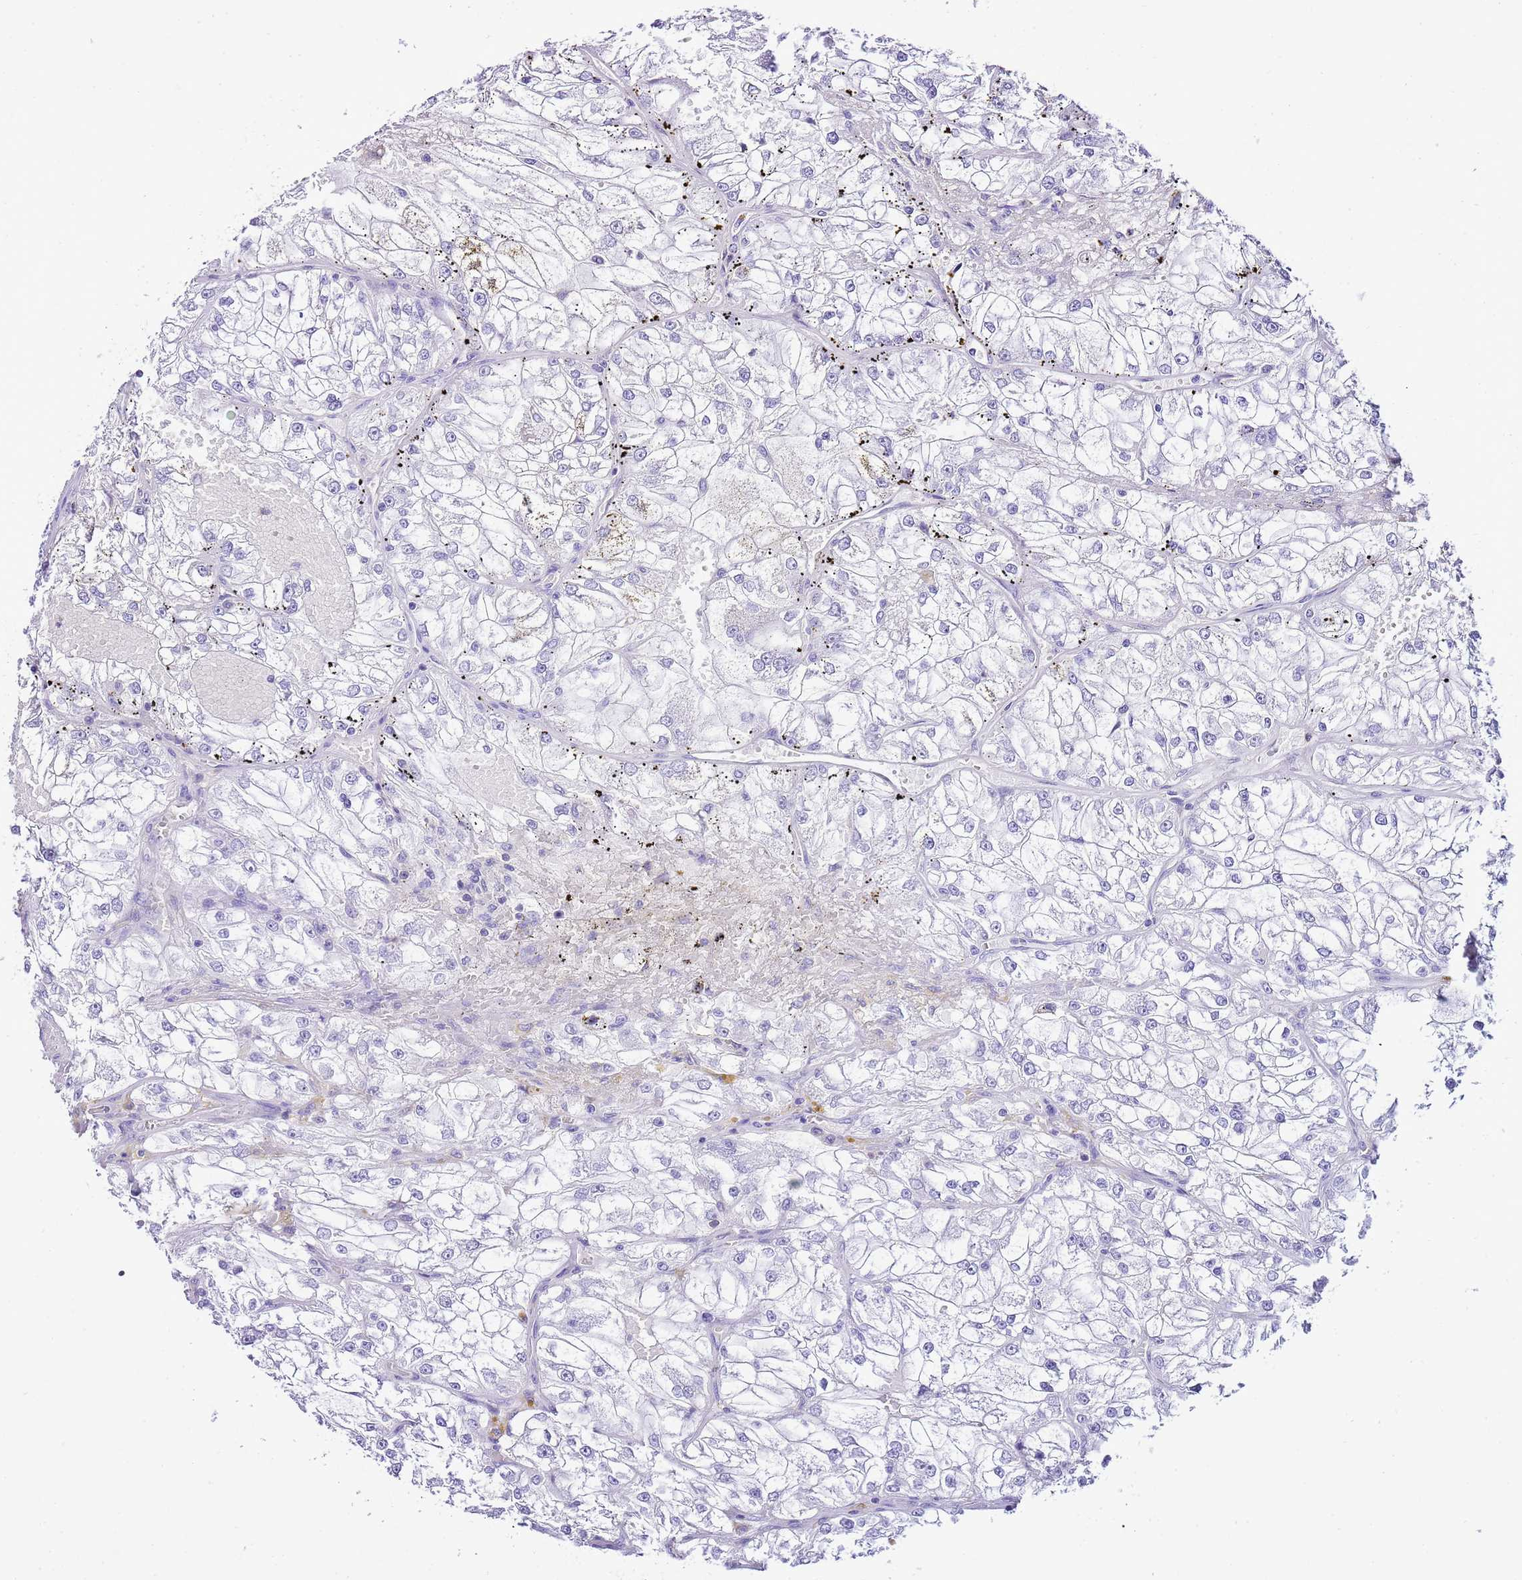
{"staining": {"intensity": "negative", "quantity": "none", "location": "none"}, "tissue": "renal cancer", "cell_type": "Tumor cells", "image_type": "cancer", "snomed": [{"axis": "morphology", "description": "Adenocarcinoma, NOS"}, {"axis": "topography", "description": "Kidney"}], "caption": "Human adenocarcinoma (renal) stained for a protein using immunohistochemistry (IHC) shows no positivity in tumor cells.", "gene": "CNN2", "patient": {"sex": "female", "age": 72}}